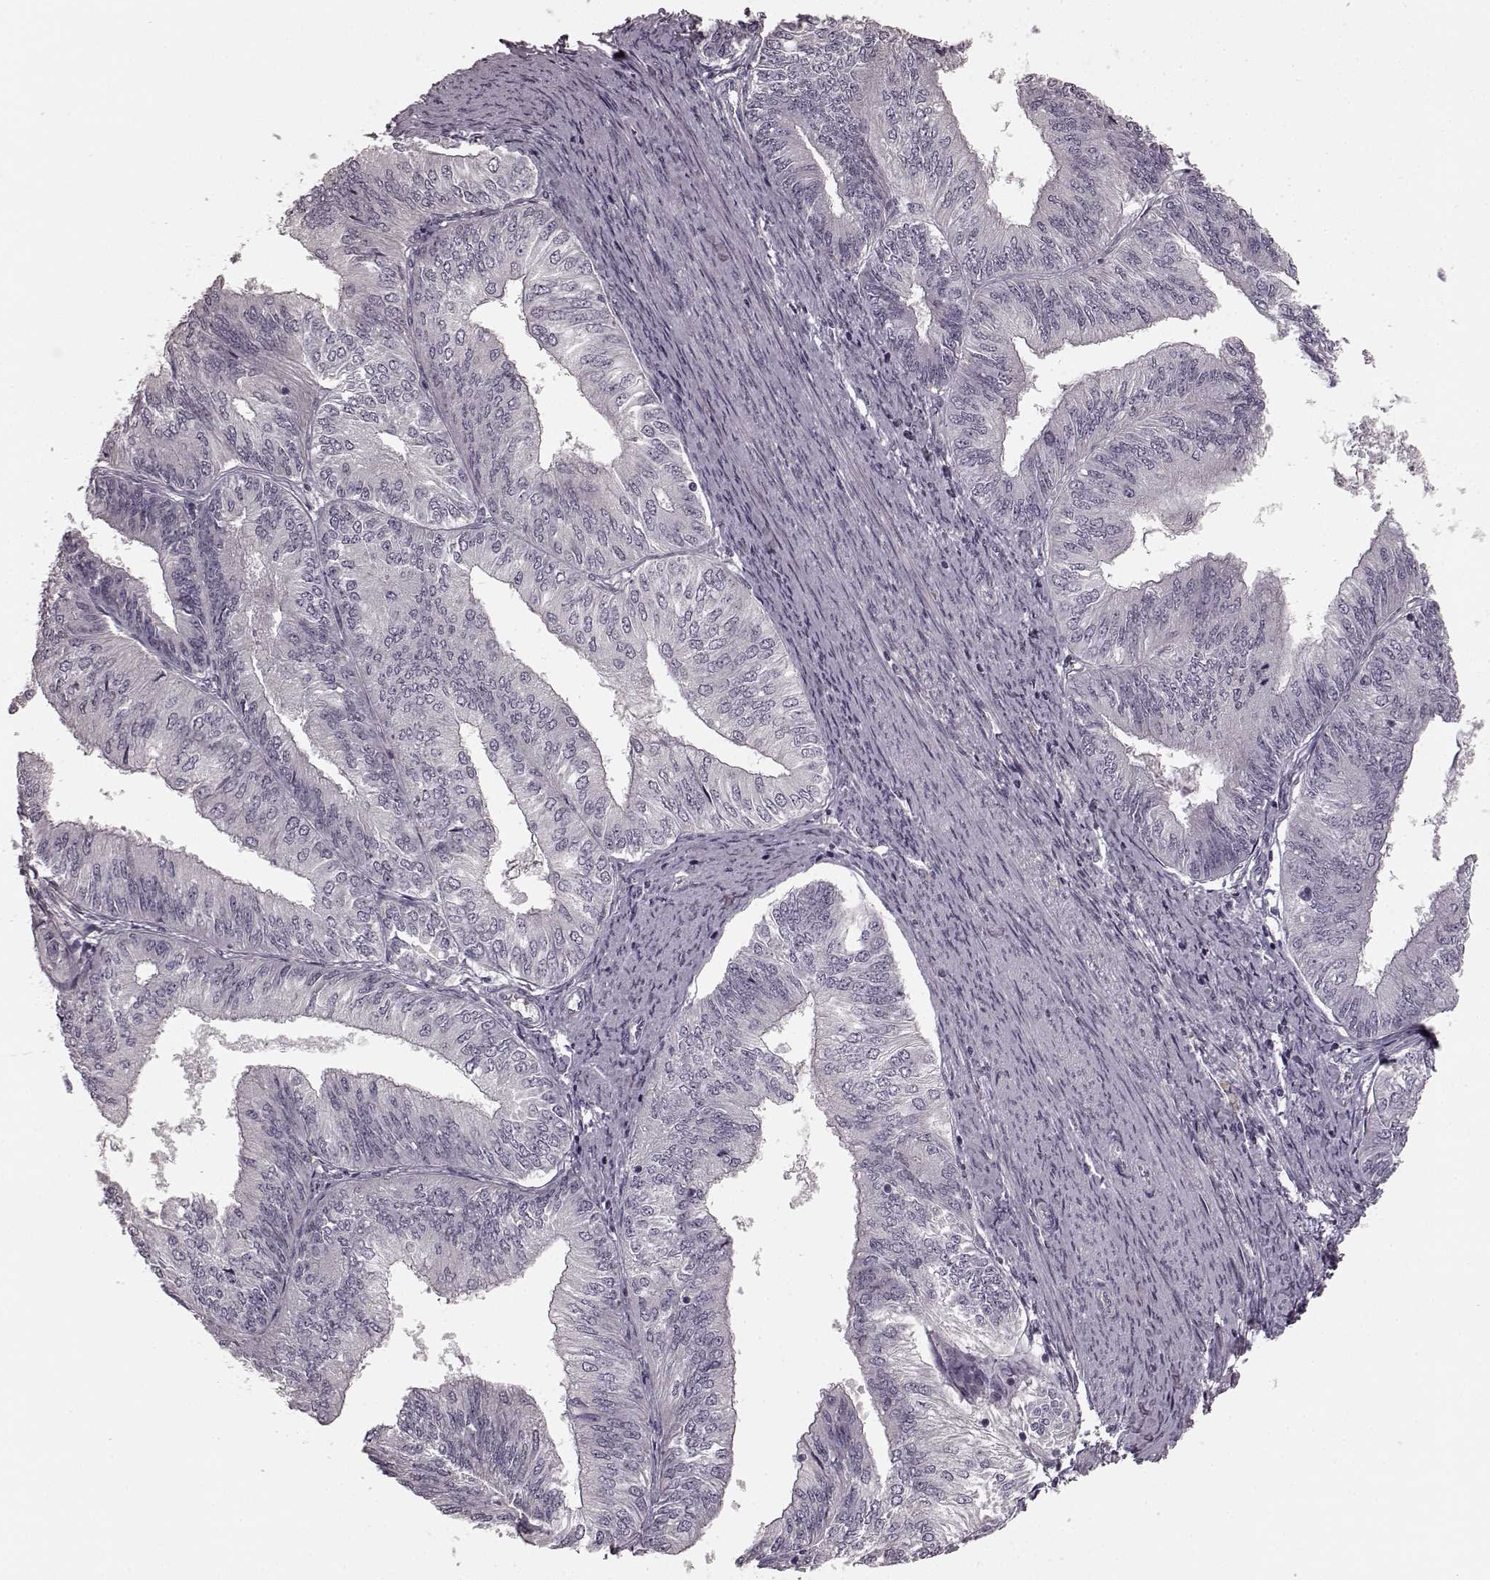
{"staining": {"intensity": "negative", "quantity": "none", "location": "none"}, "tissue": "endometrial cancer", "cell_type": "Tumor cells", "image_type": "cancer", "snomed": [{"axis": "morphology", "description": "Adenocarcinoma, NOS"}, {"axis": "topography", "description": "Endometrium"}], "caption": "The image reveals no significant staining in tumor cells of adenocarcinoma (endometrial).", "gene": "PRKCE", "patient": {"sex": "female", "age": 58}}